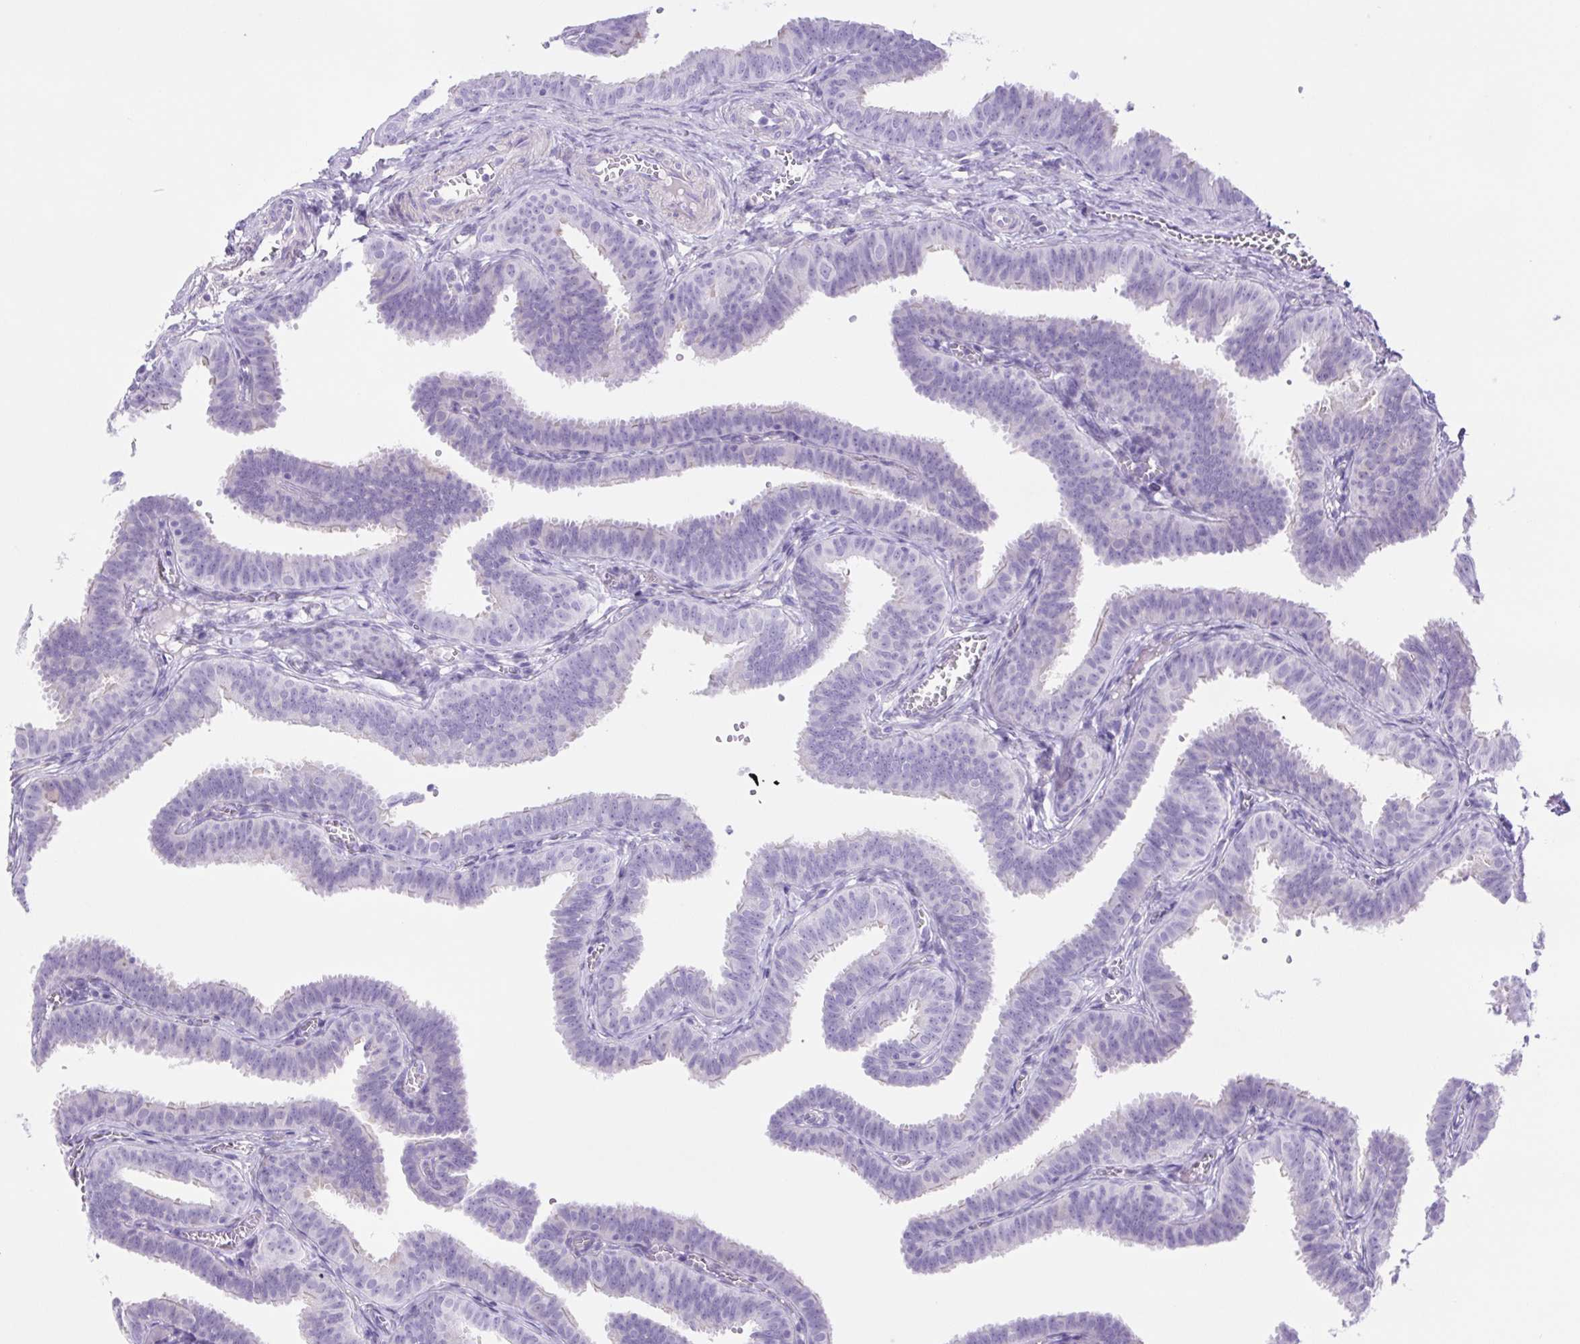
{"staining": {"intensity": "negative", "quantity": "none", "location": "none"}, "tissue": "fallopian tube", "cell_type": "Glandular cells", "image_type": "normal", "snomed": [{"axis": "morphology", "description": "Normal tissue, NOS"}, {"axis": "topography", "description": "Fallopian tube"}], "caption": "There is no significant positivity in glandular cells of fallopian tube. The staining was performed using DAB (3,3'-diaminobenzidine) to visualize the protein expression in brown, while the nuclei were stained in blue with hematoxylin (Magnification: 20x).", "gene": "CDSN", "patient": {"sex": "female", "age": 25}}